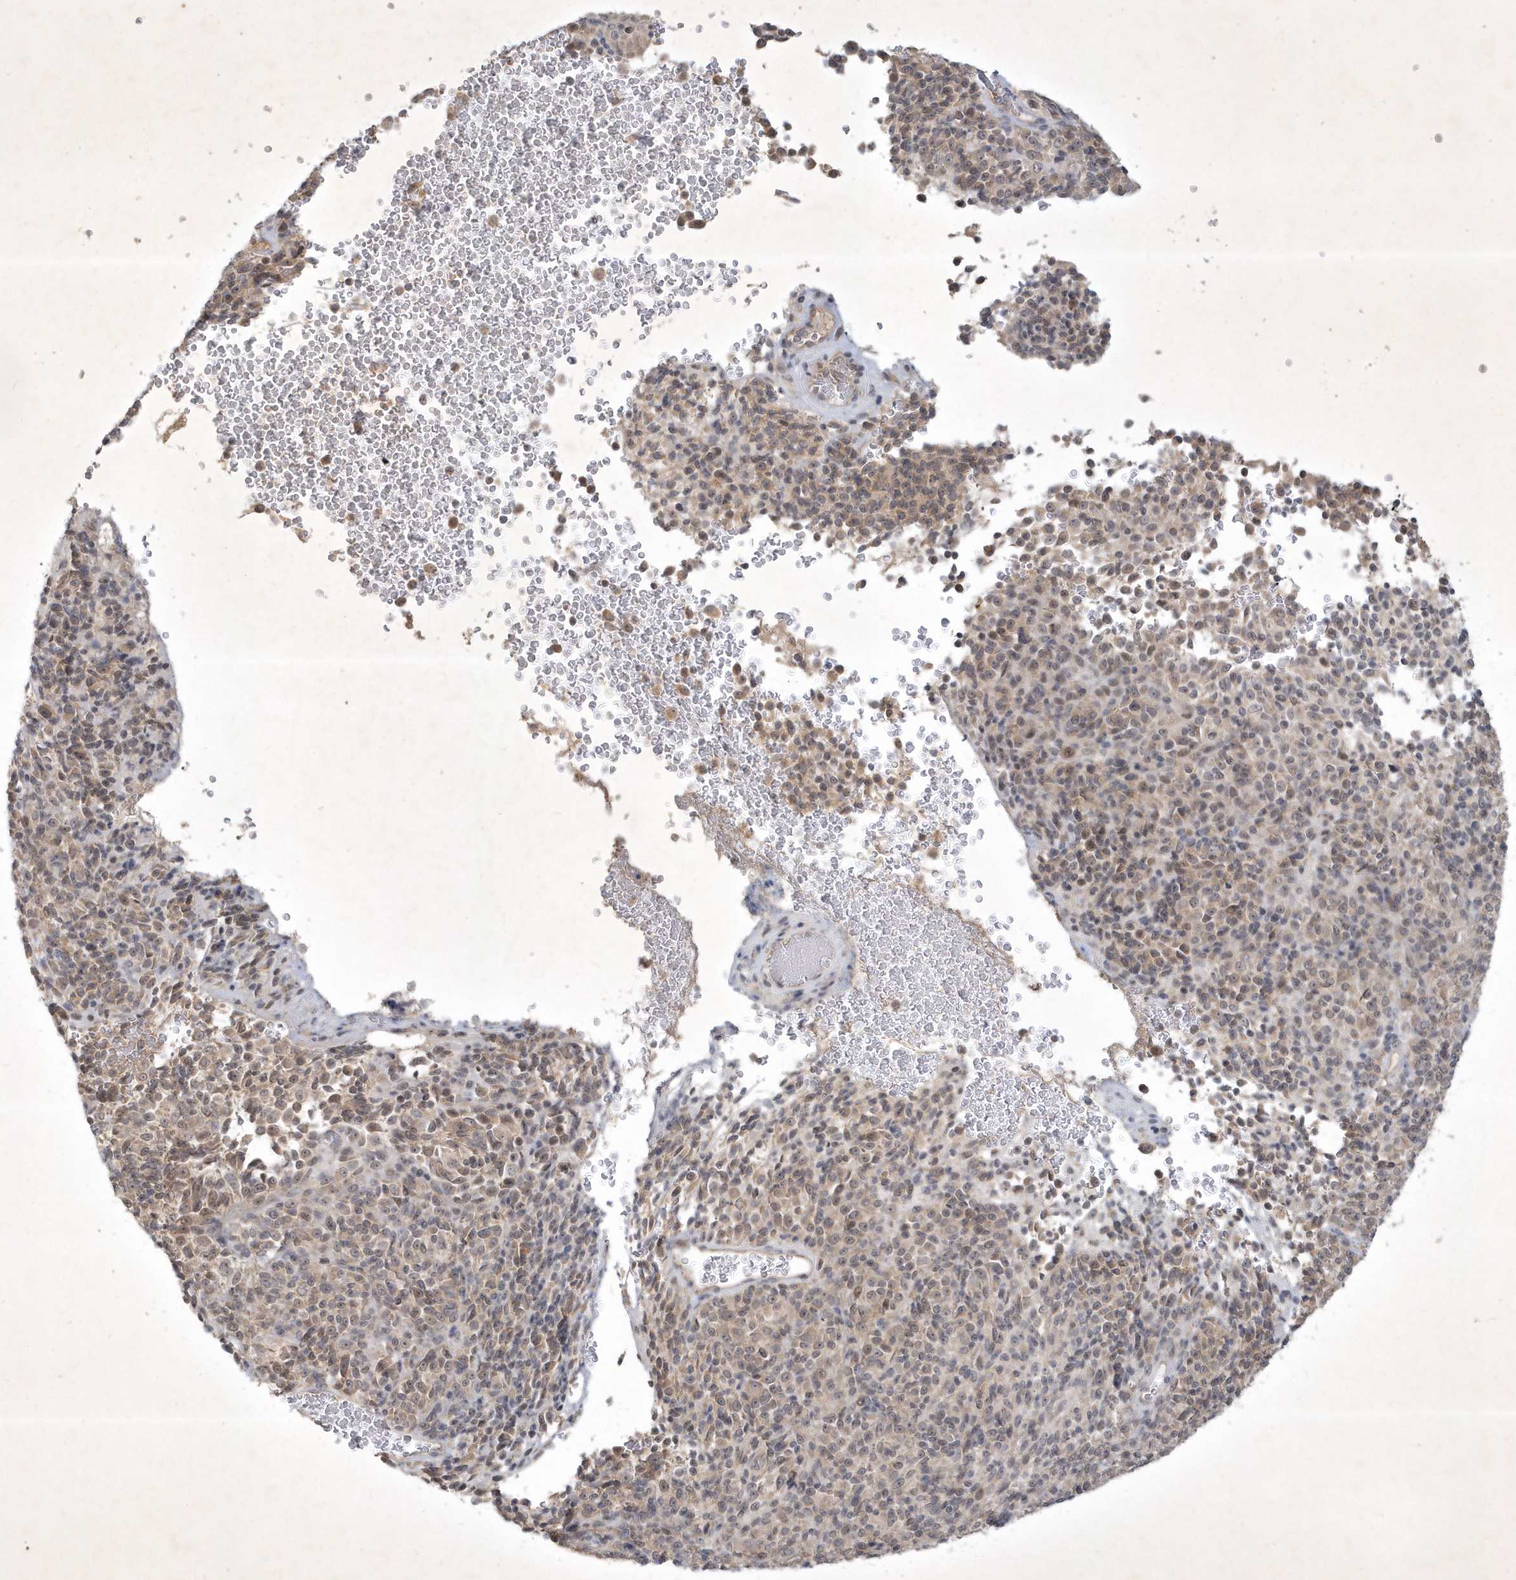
{"staining": {"intensity": "weak", "quantity": "<25%", "location": "cytoplasmic/membranous"}, "tissue": "melanoma", "cell_type": "Tumor cells", "image_type": "cancer", "snomed": [{"axis": "morphology", "description": "Malignant melanoma, Metastatic site"}, {"axis": "topography", "description": "Brain"}], "caption": "Malignant melanoma (metastatic site) was stained to show a protein in brown. There is no significant positivity in tumor cells.", "gene": "BOD1", "patient": {"sex": "female", "age": 56}}